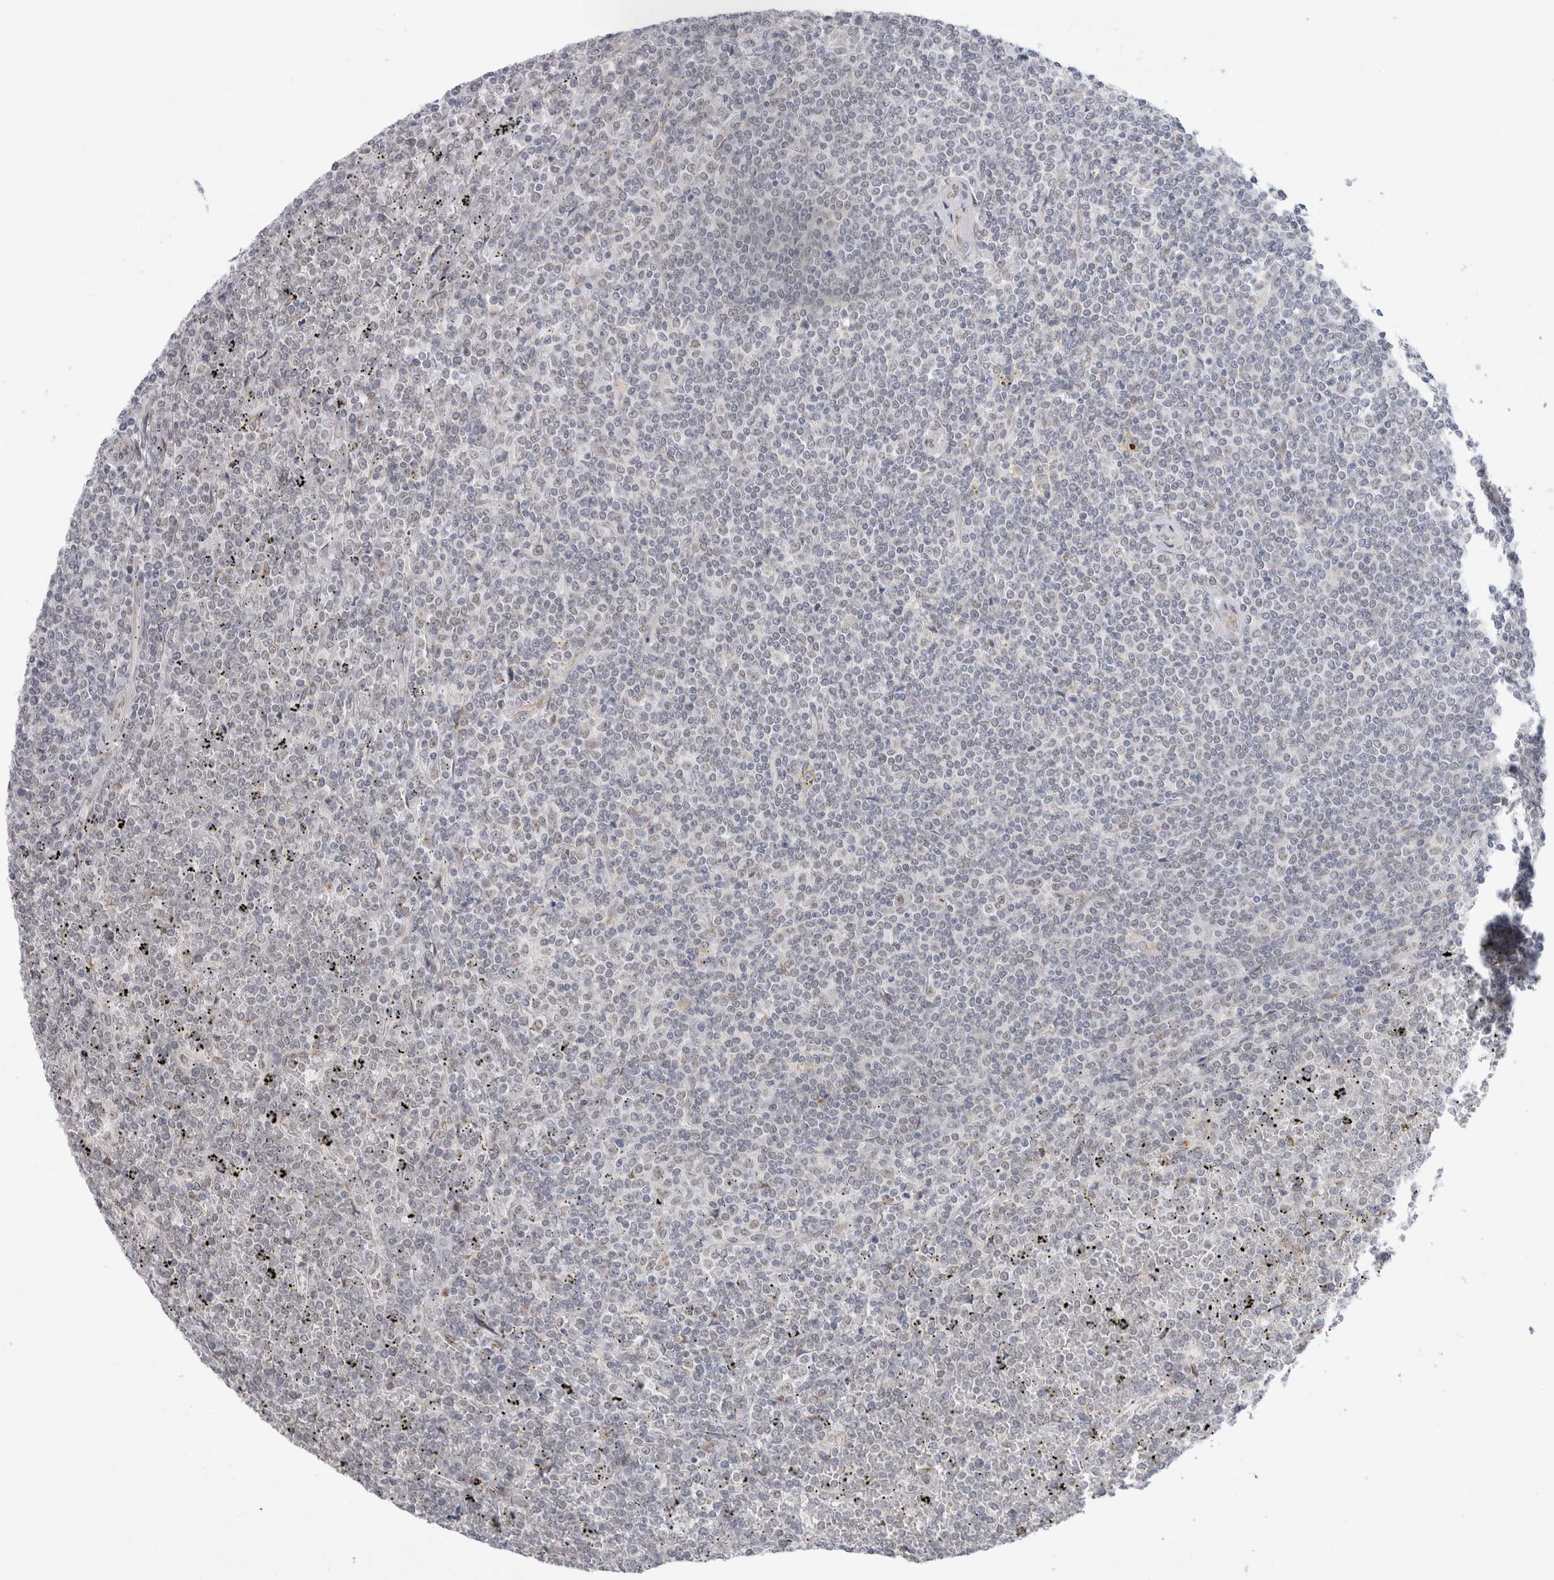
{"staining": {"intensity": "negative", "quantity": "none", "location": "none"}, "tissue": "lymphoma", "cell_type": "Tumor cells", "image_type": "cancer", "snomed": [{"axis": "morphology", "description": "Malignant lymphoma, non-Hodgkin's type, Low grade"}, {"axis": "topography", "description": "Spleen"}], "caption": "Tumor cells are negative for protein expression in human low-grade malignant lymphoma, non-Hodgkin's type.", "gene": "TRMT1L", "patient": {"sex": "female", "age": 19}}